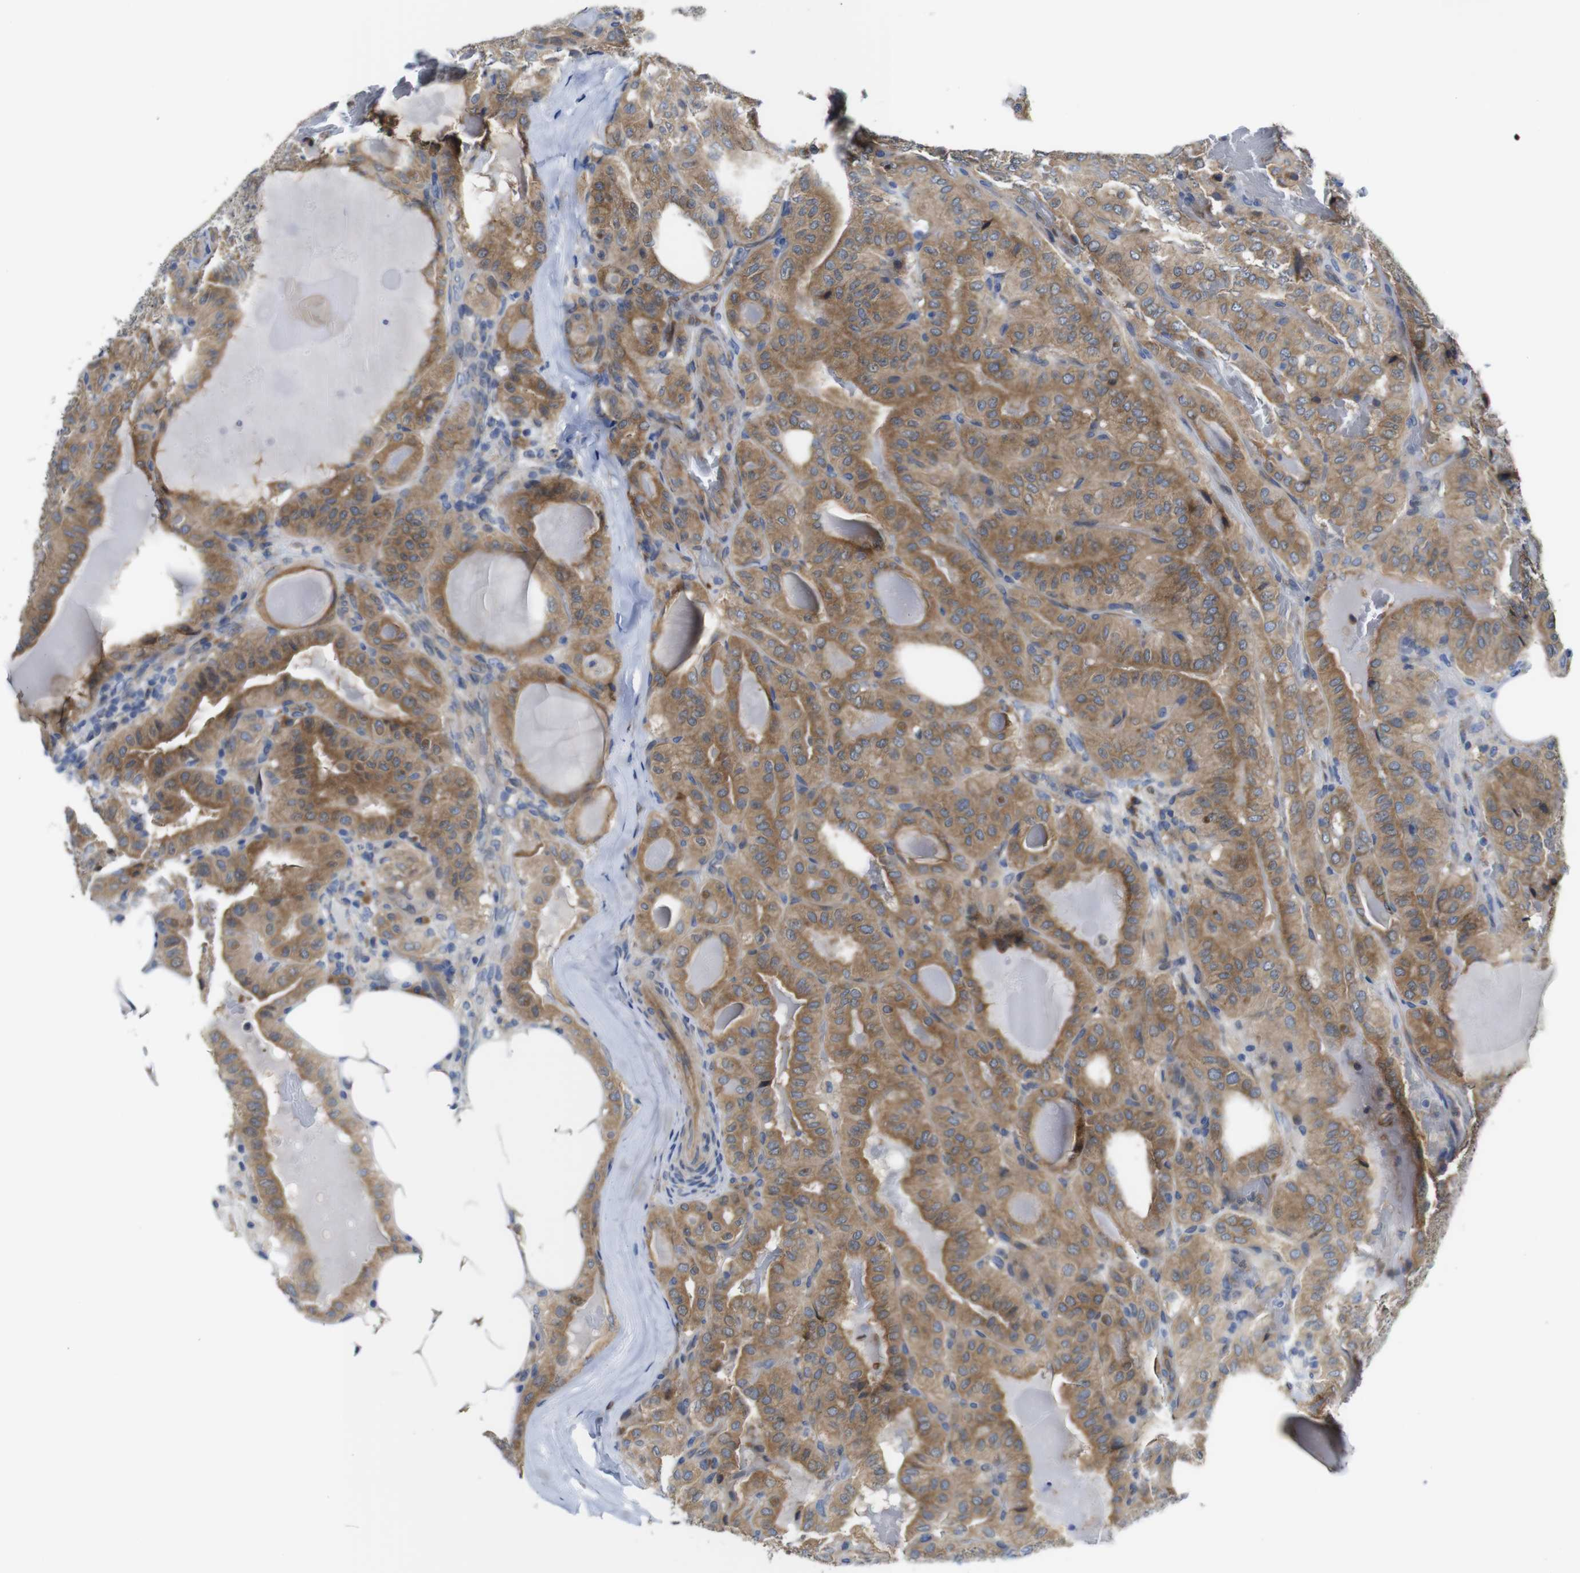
{"staining": {"intensity": "moderate", "quantity": ">75%", "location": "cytoplasmic/membranous"}, "tissue": "thyroid cancer", "cell_type": "Tumor cells", "image_type": "cancer", "snomed": [{"axis": "morphology", "description": "Papillary adenocarcinoma, NOS"}, {"axis": "topography", "description": "Thyroid gland"}], "caption": "Immunohistochemical staining of thyroid cancer displays moderate cytoplasmic/membranous protein staining in about >75% of tumor cells.", "gene": "DDRGK1", "patient": {"sex": "male", "age": 77}}